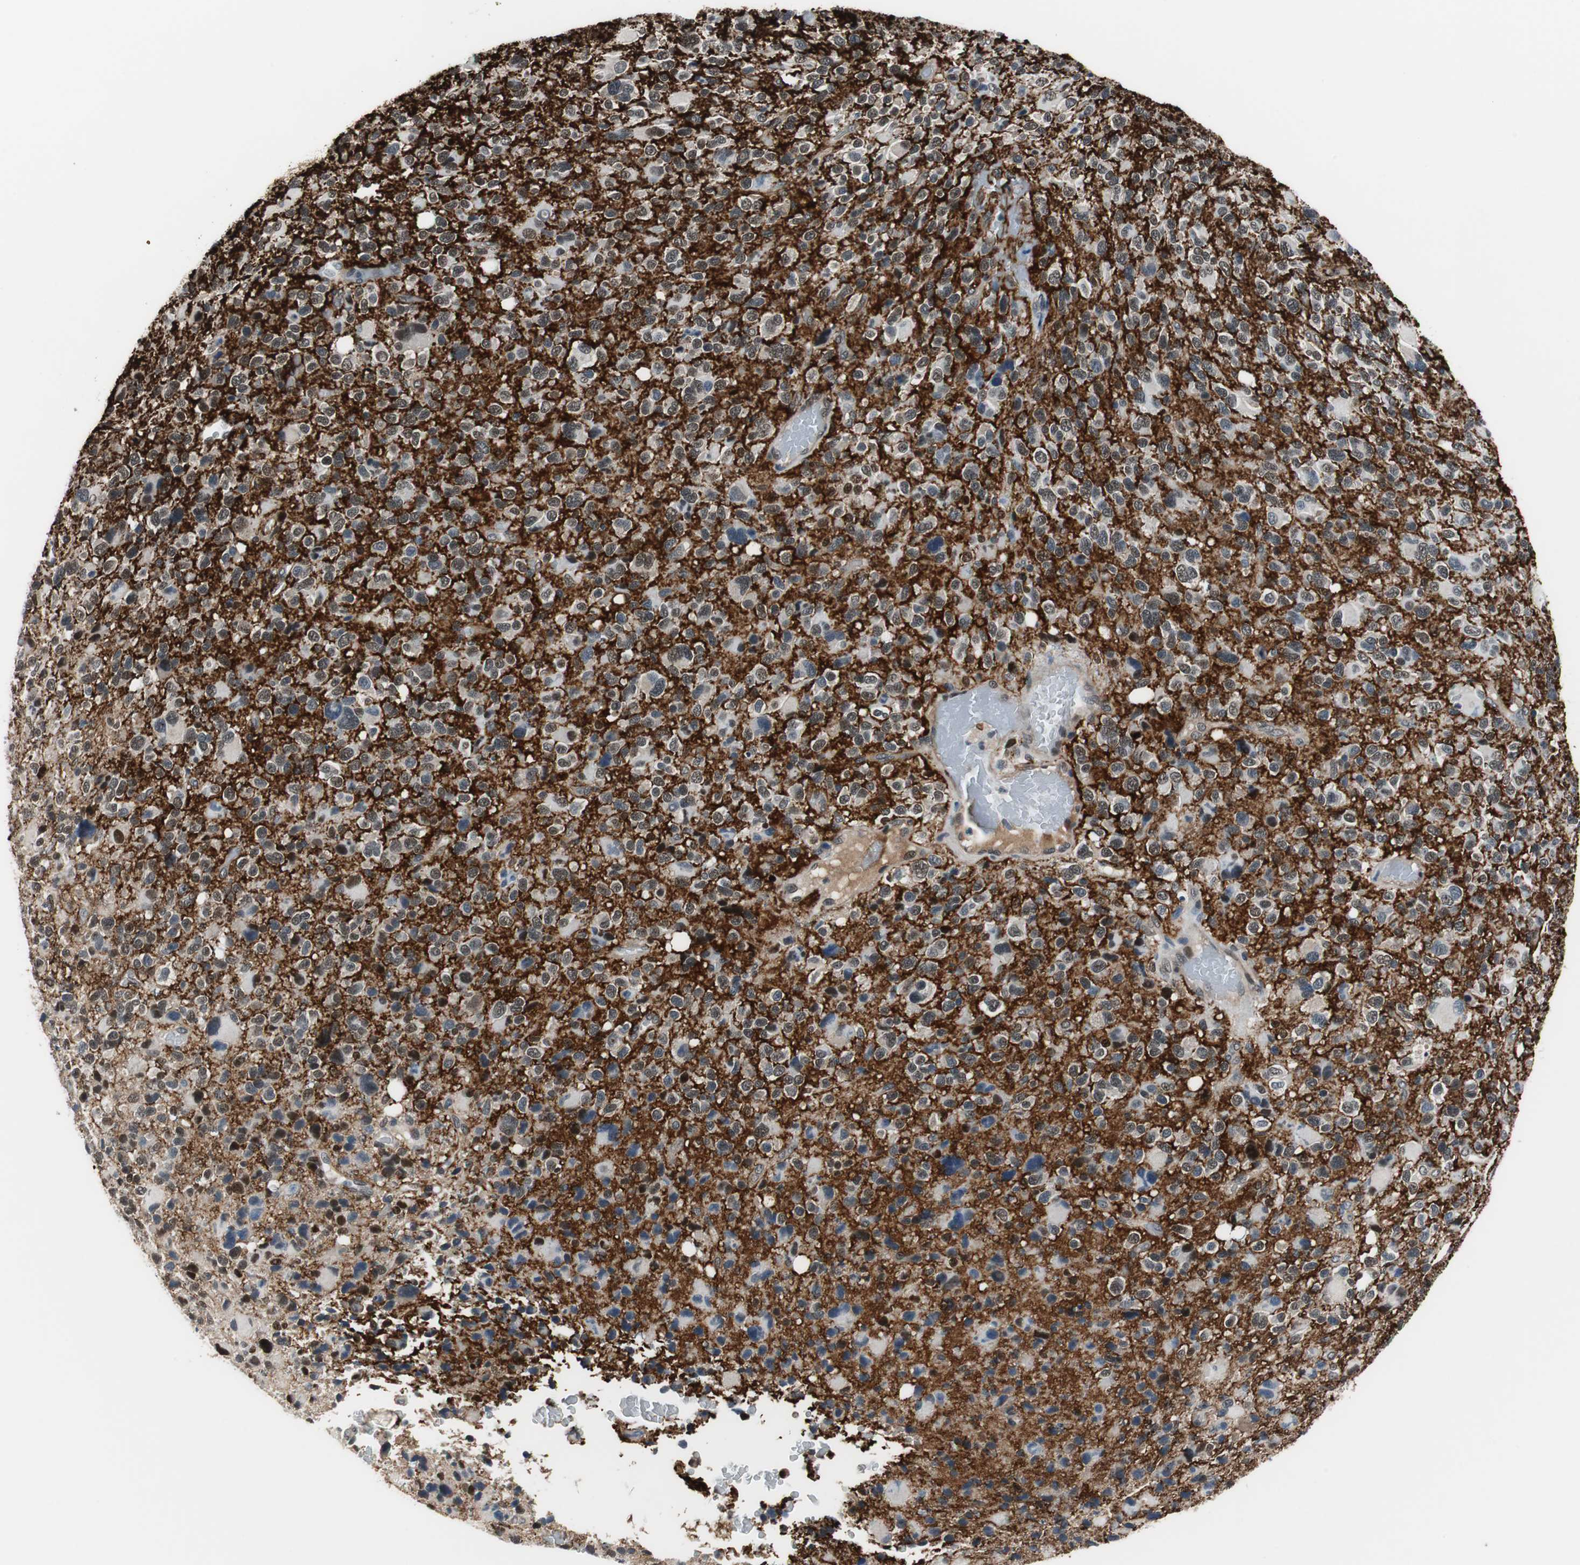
{"staining": {"intensity": "weak", "quantity": "25%-75%", "location": "nuclear"}, "tissue": "glioma", "cell_type": "Tumor cells", "image_type": "cancer", "snomed": [{"axis": "morphology", "description": "Glioma, malignant, High grade"}, {"axis": "topography", "description": "Brain"}], "caption": "An IHC photomicrograph of tumor tissue is shown. Protein staining in brown shows weak nuclear positivity in glioma within tumor cells.", "gene": "MAFB", "patient": {"sex": "male", "age": 48}}